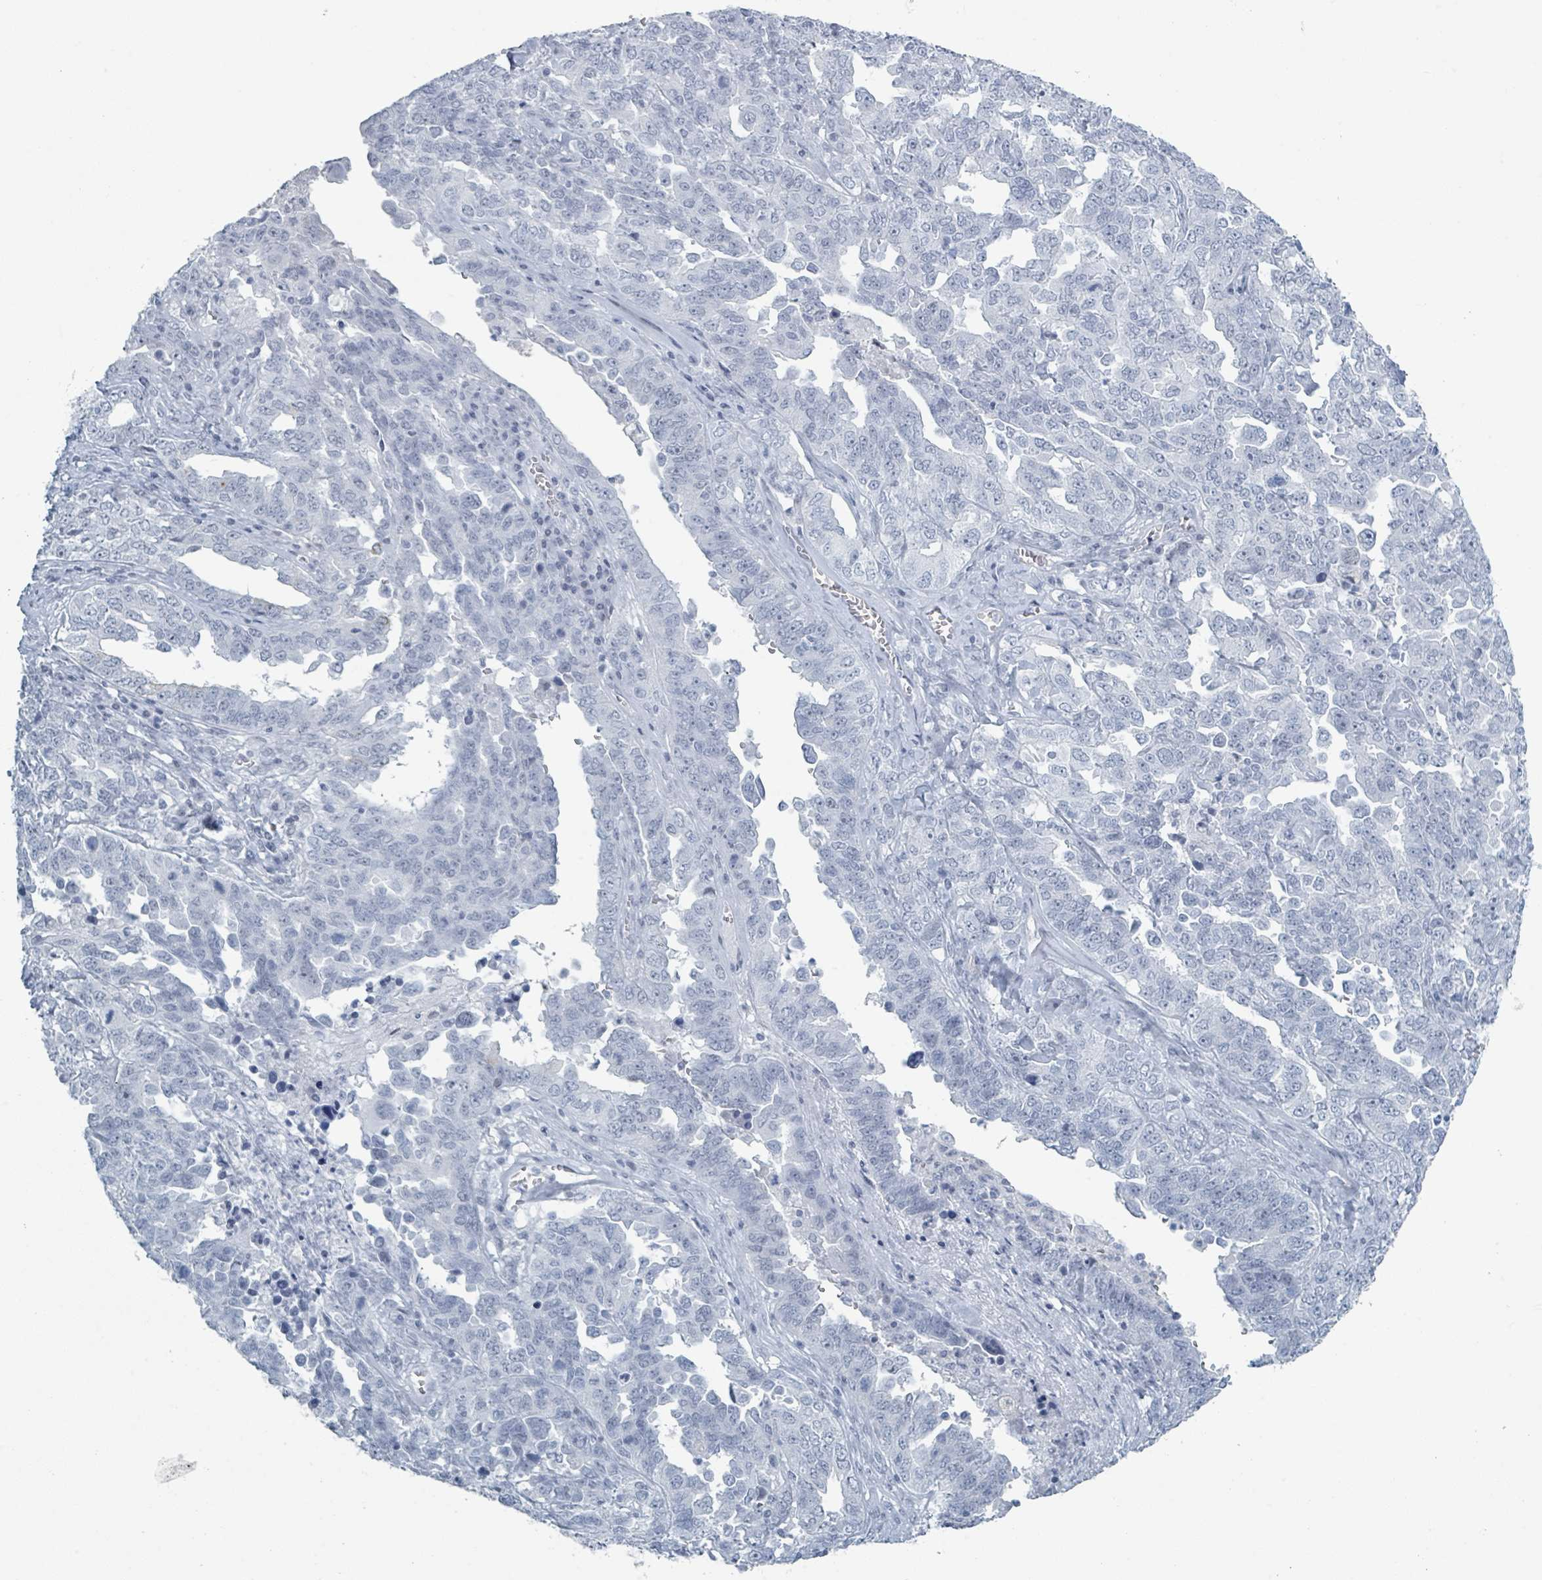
{"staining": {"intensity": "negative", "quantity": "none", "location": "none"}, "tissue": "ovarian cancer", "cell_type": "Tumor cells", "image_type": "cancer", "snomed": [{"axis": "morphology", "description": "Carcinoma, endometroid"}, {"axis": "topography", "description": "Ovary"}], "caption": "The histopathology image displays no staining of tumor cells in ovarian cancer (endometroid carcinoma). The staining was performed using DAB (3,3'-diaminobenzidine) to visualize the protein expression in brown, while the nuclei were stained in blue with hematoxylin (Magnification: 20x).", "gene": "GPR15LG", "patient": {"sex": "female", "age": 62}}